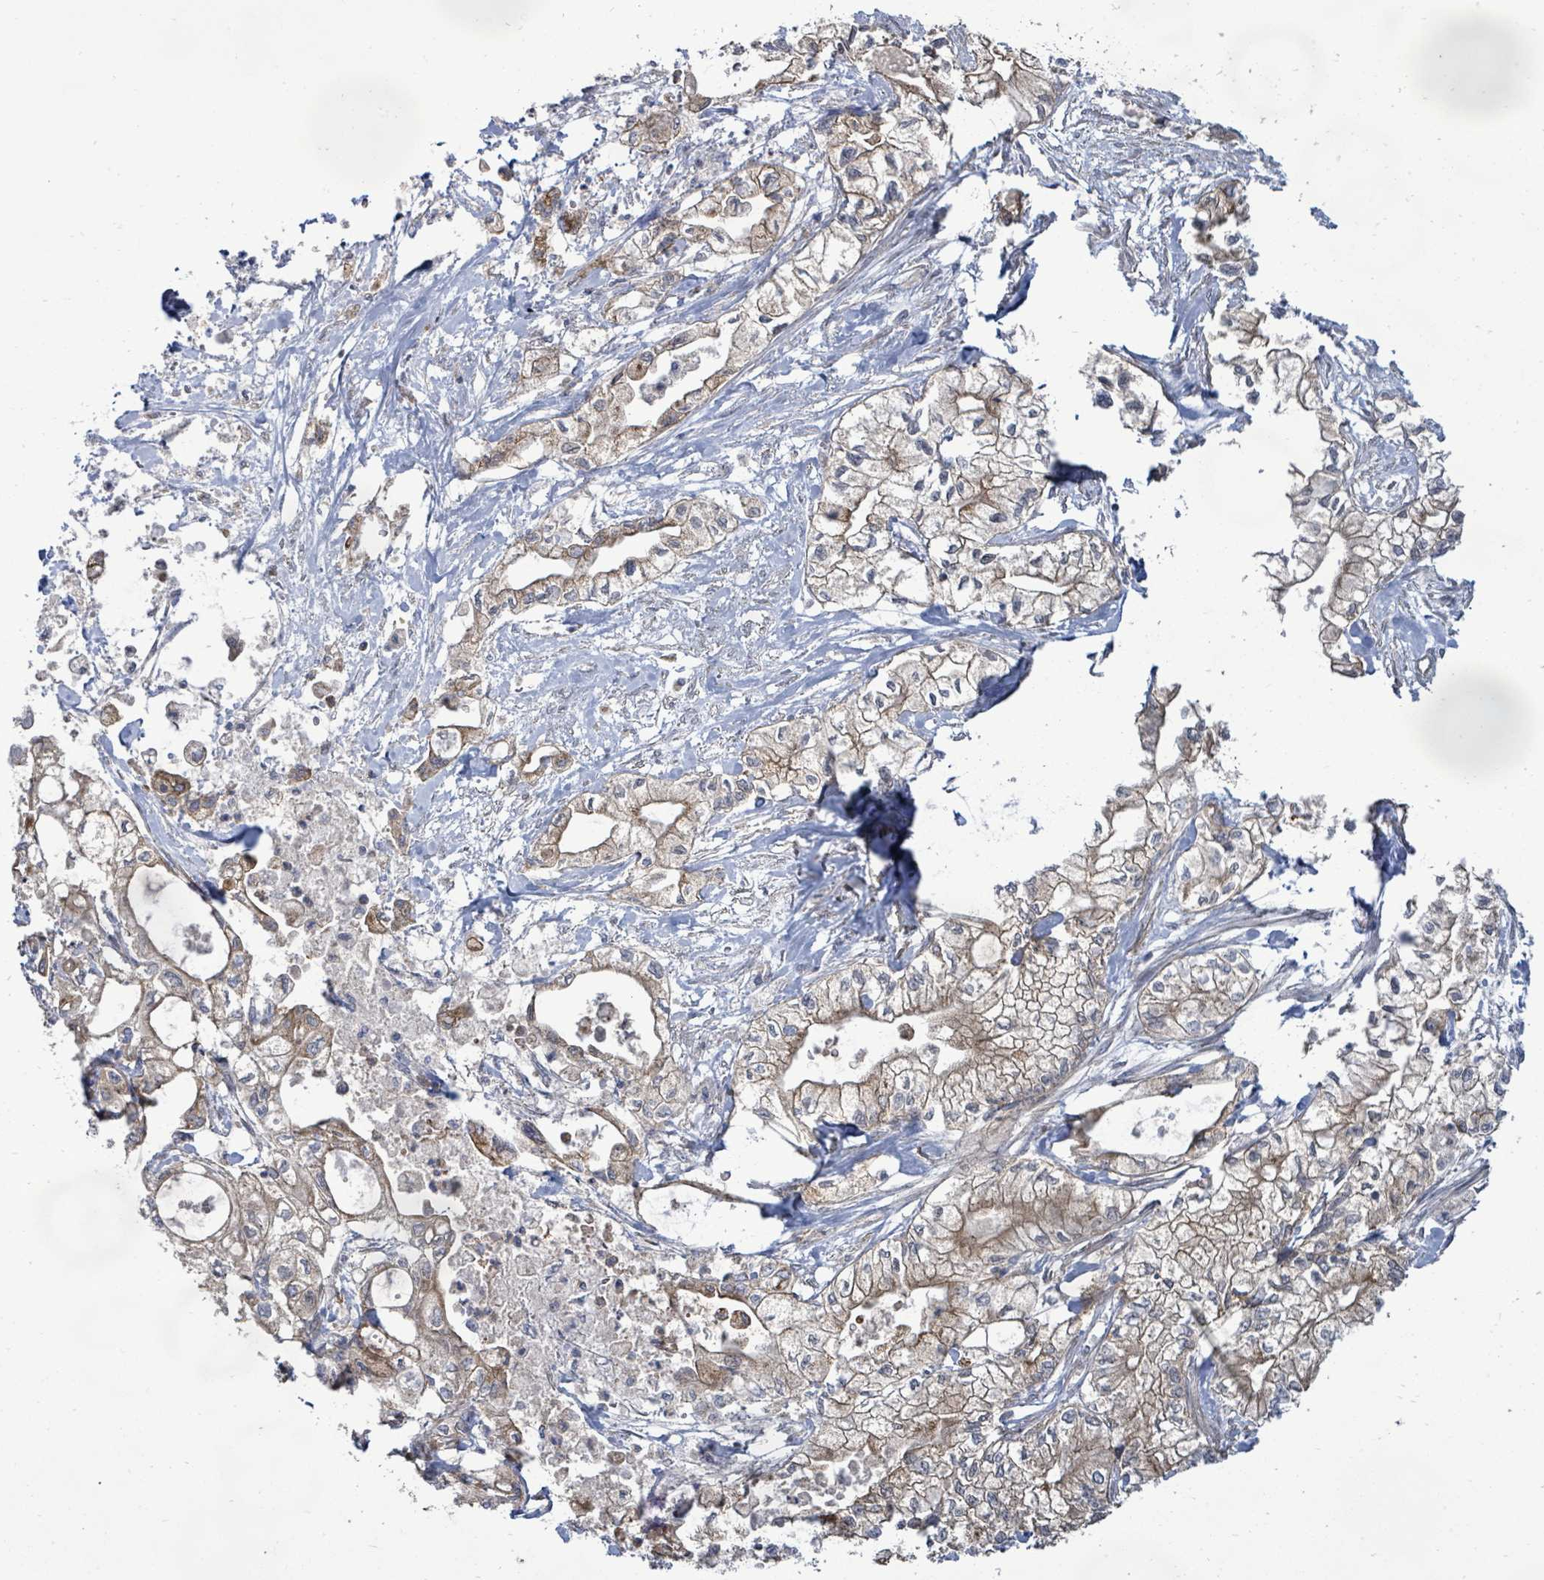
{"staining": {"intensity": "moderate", "quantity": ">75%", "location": "cytoplasmic/membranous"}, "tissue": "pancreatic cancer", "cell_type": "Tumor cells", "image_type": "cancer", "snomed": [{"axis": "morphology", "description": "Adenocarcinoma, NOS"}, {"axis": "topography", "description": "Pancreas"}], "caption": "About >75% of tumor cells in adenocarcinoma (pancreatic) demonstrate moderate cytoplasmic/membranous protein staining as visualized by brown immunohistochemical staining.", "gene": "KBTBD11", "patient": {"sex": "male", "age": 79}}